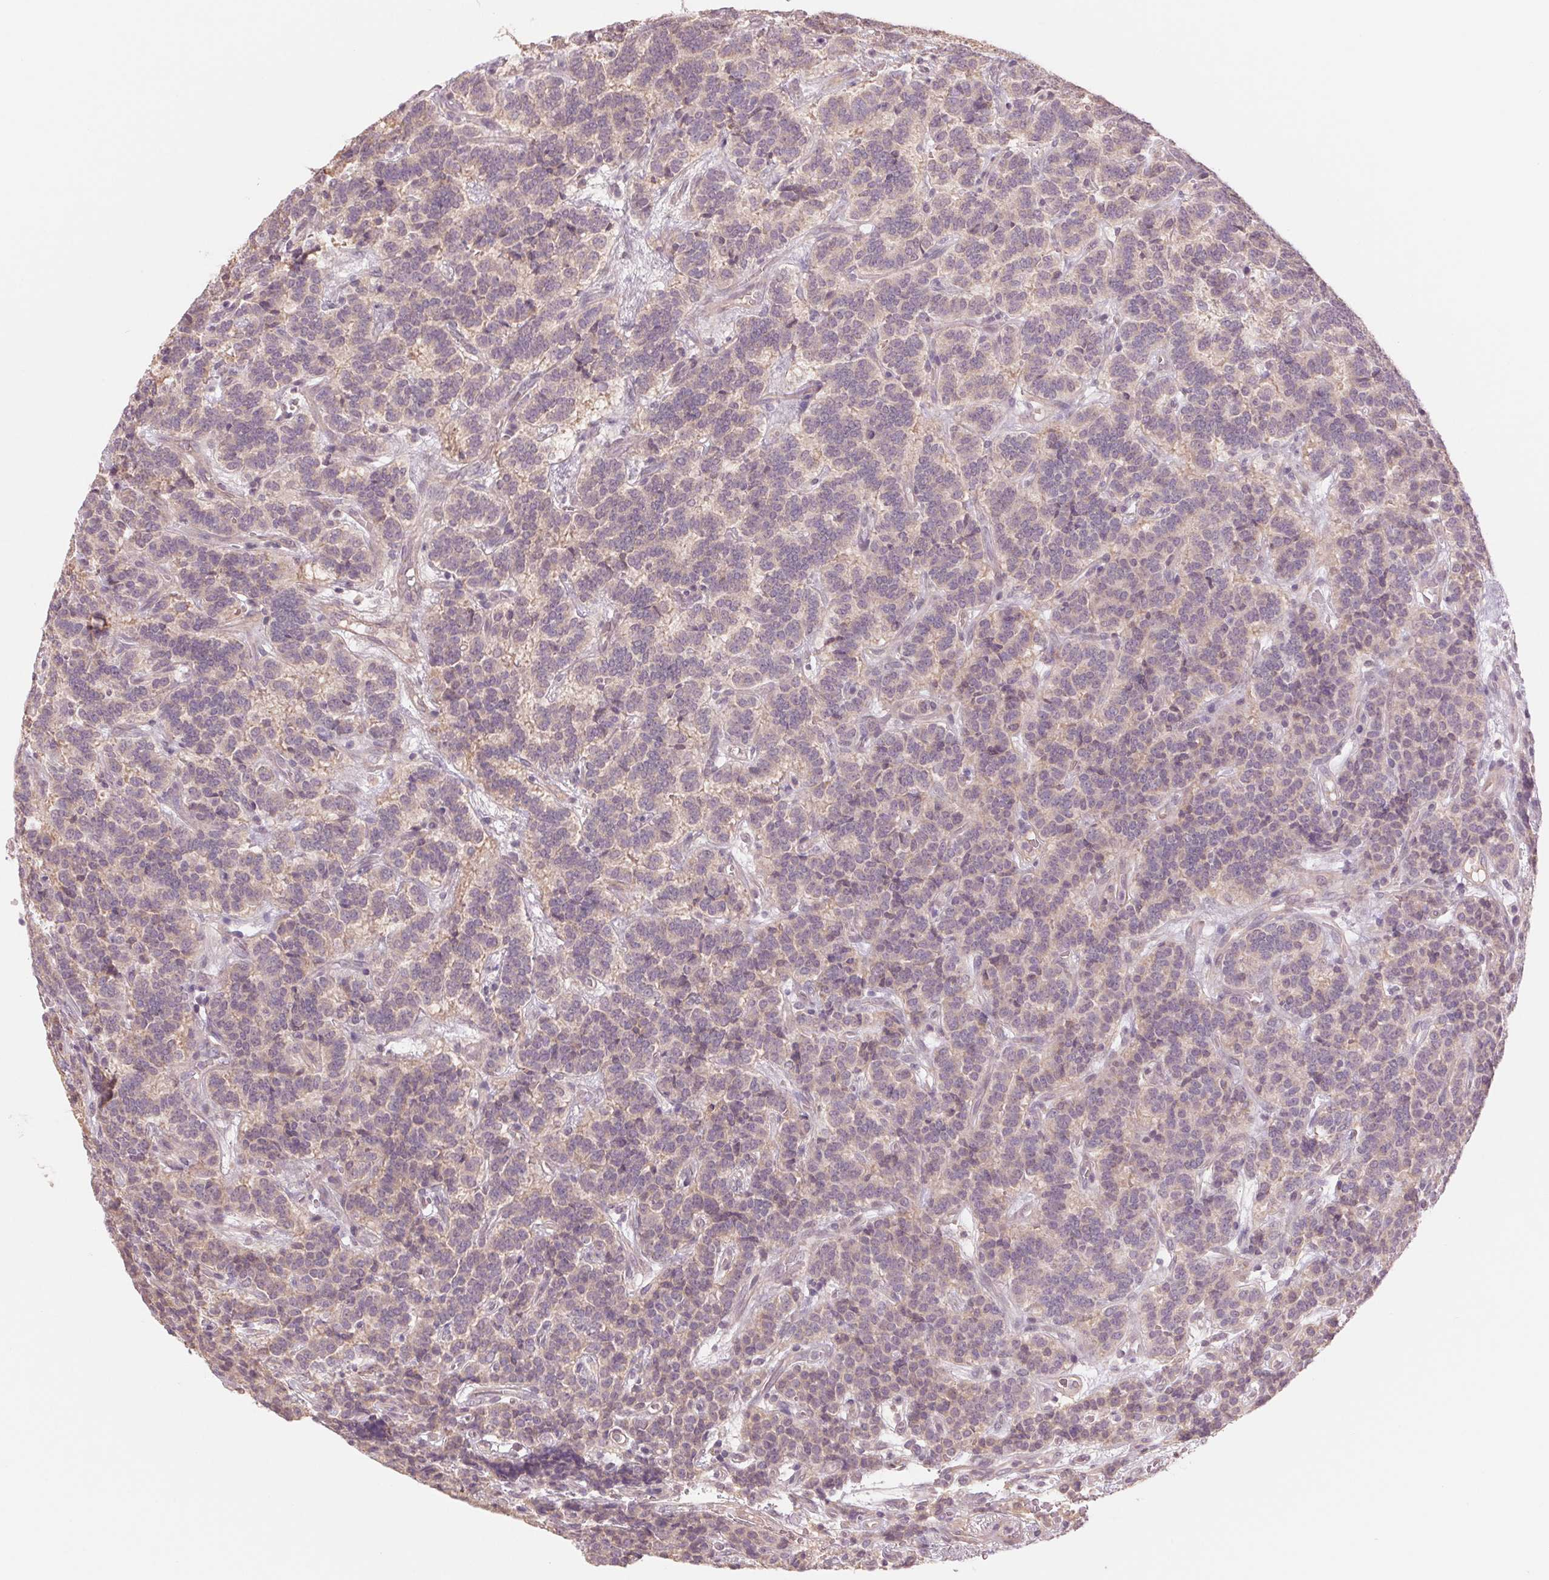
{"staining": {"intensity": "negative", "quantity": "none", "location": "none"}, "tissue": "carcinoid", "cell_type": "Tumor cells", "image_type": "cancer", "snomed": [{"axis": "morphology", "description": "Carcinoid, malignant, NOS"}, {"axis": "topography", "description": "Pancreas"}], "caption": "Photomicrograph shows no protein positivity in tumor cells of carcinoid tissue.", "gene": "PPIA", "patient": {"sex": "male", "age": 36}}